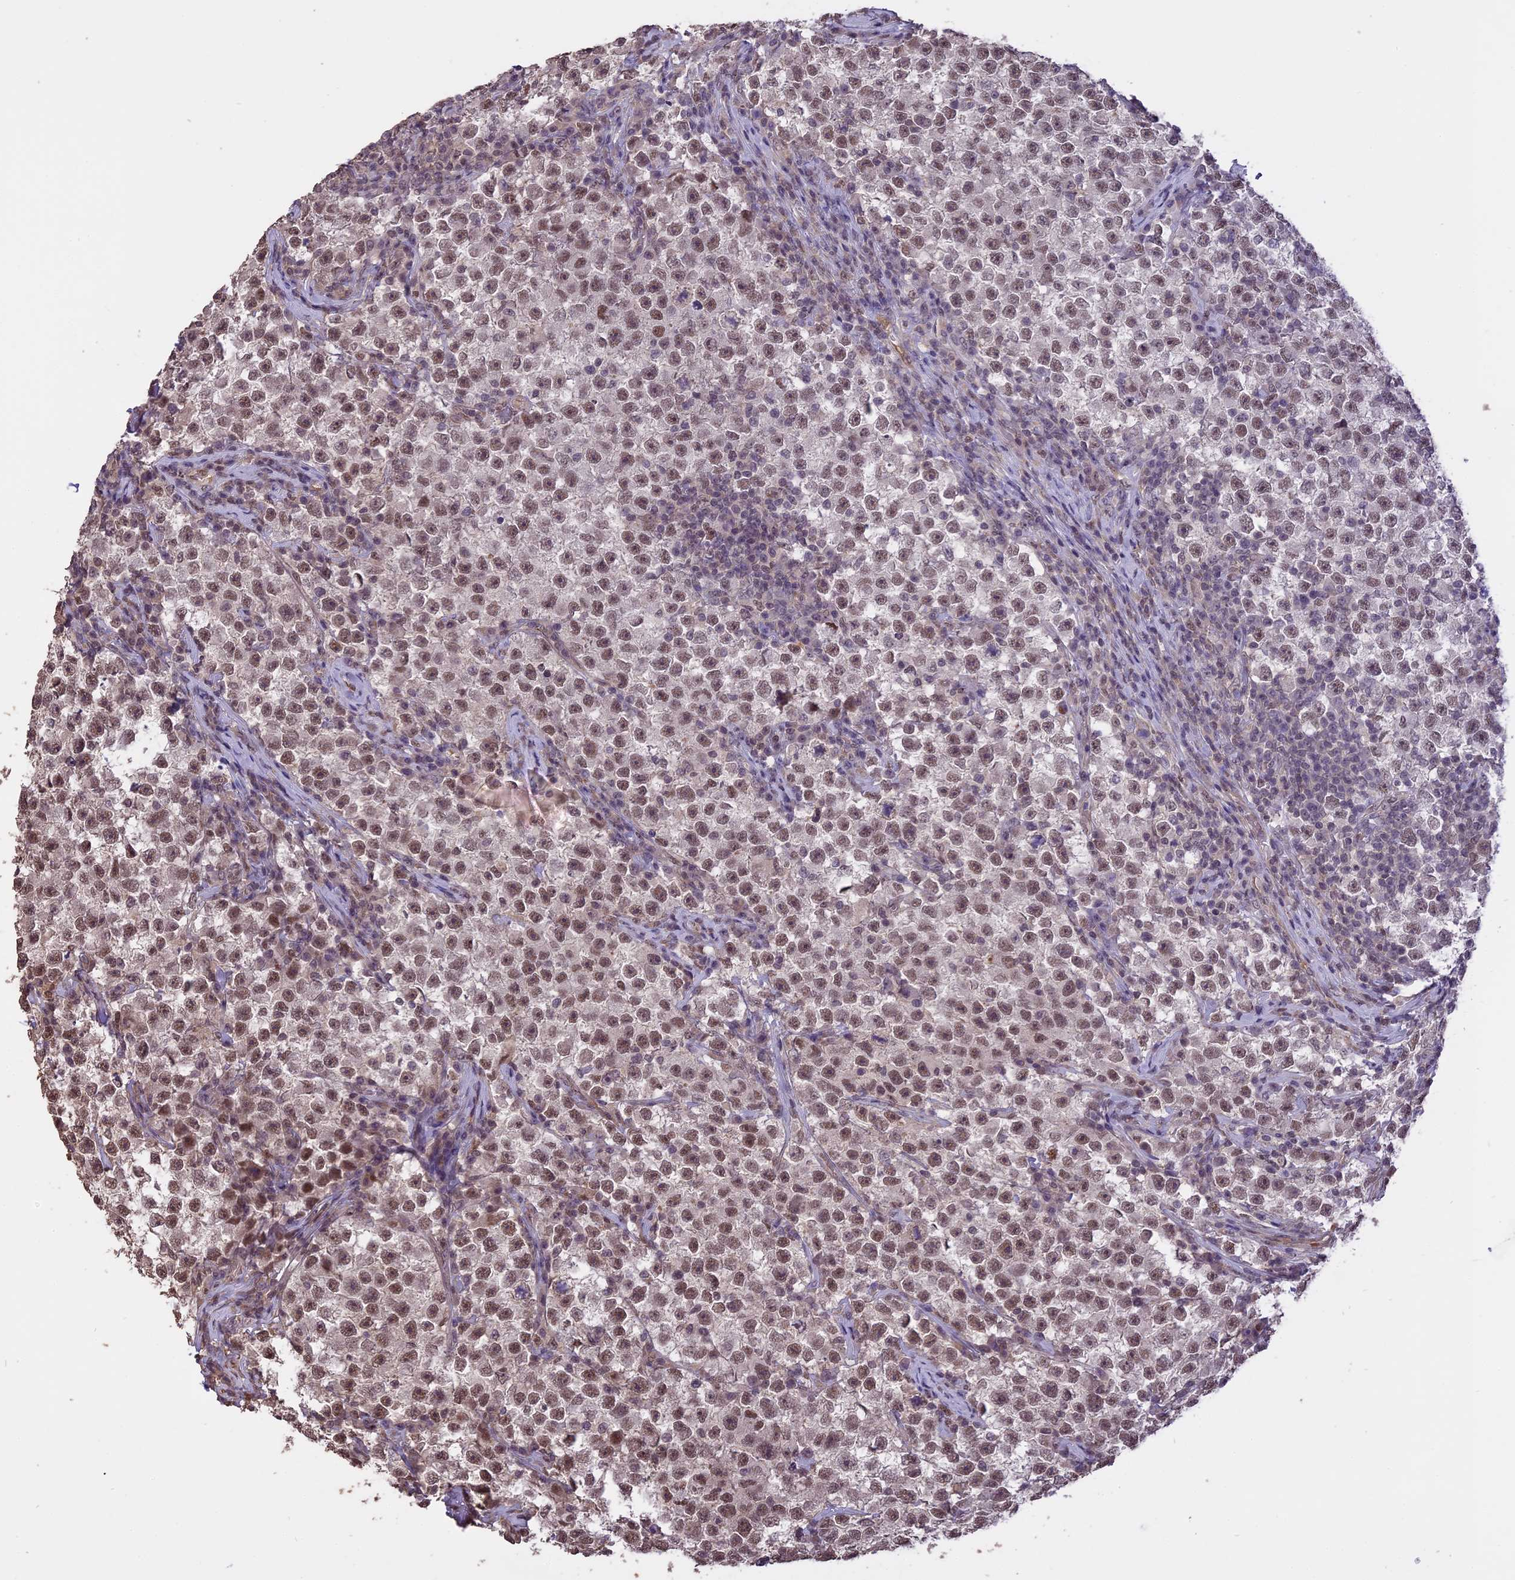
{"staining": {"intensity": "moderate", "quantity": ">75%", "location": "nuclear"}, "tissue": "testis cancer", "cell_type": "Tumor cells", "image_type": "cancer", "snomed": [{"axis": "morphology", "description": "Seminoma, NOS"}, {"axis": "topography", "description": "Testis"}], "caption": "Immunohistochemical staining of testis cancer (seminoma) reveals medium levels of moderate nuclear protein positivity in about >75% of tumor cells. (DAB (3,3'-diaminobenzidine) IHC with brightfield microscopy, high magnification).", "gene": "TIGD7", "patient": {"sex": "male", "age": 22}}